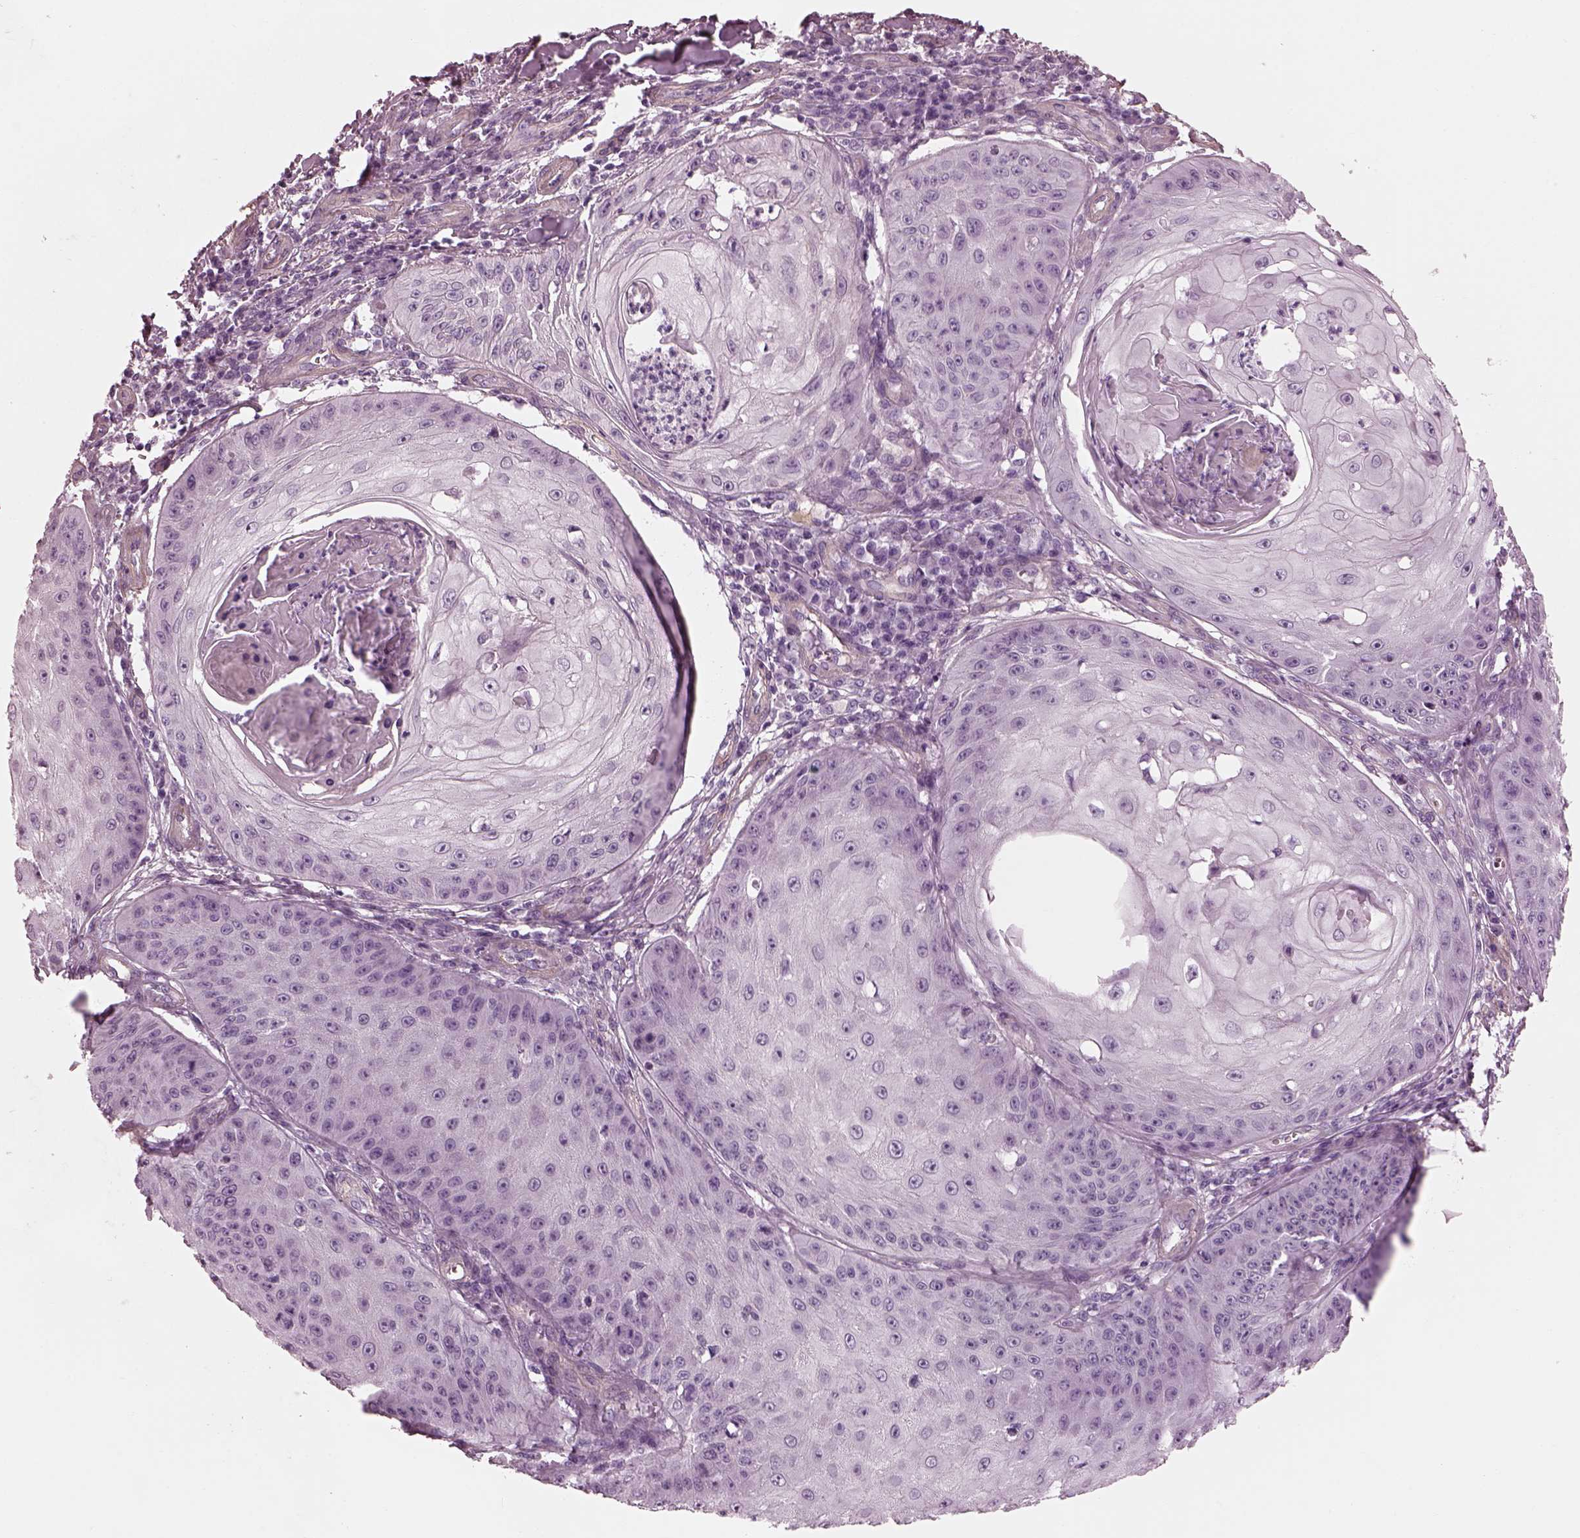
{"staining": {"intensity": "negative", "quantity": "none", "location": "none"}, "tissue": "skin cancer", "cell_type": "Tumor cells", "image_type": "cancer", "snomed": [{"axis": "morphology", "description": "Squamous cell carcinoma, NOS"}, {"axis": "topography", "description": "Skin"}], "caption": "Micrograph shows no protein expression in tumor cells of skin cancer (squamous cell carcinoma) tissue.", "gene": "BFSP1", "patient": {"sex": "male", "age": 70}}